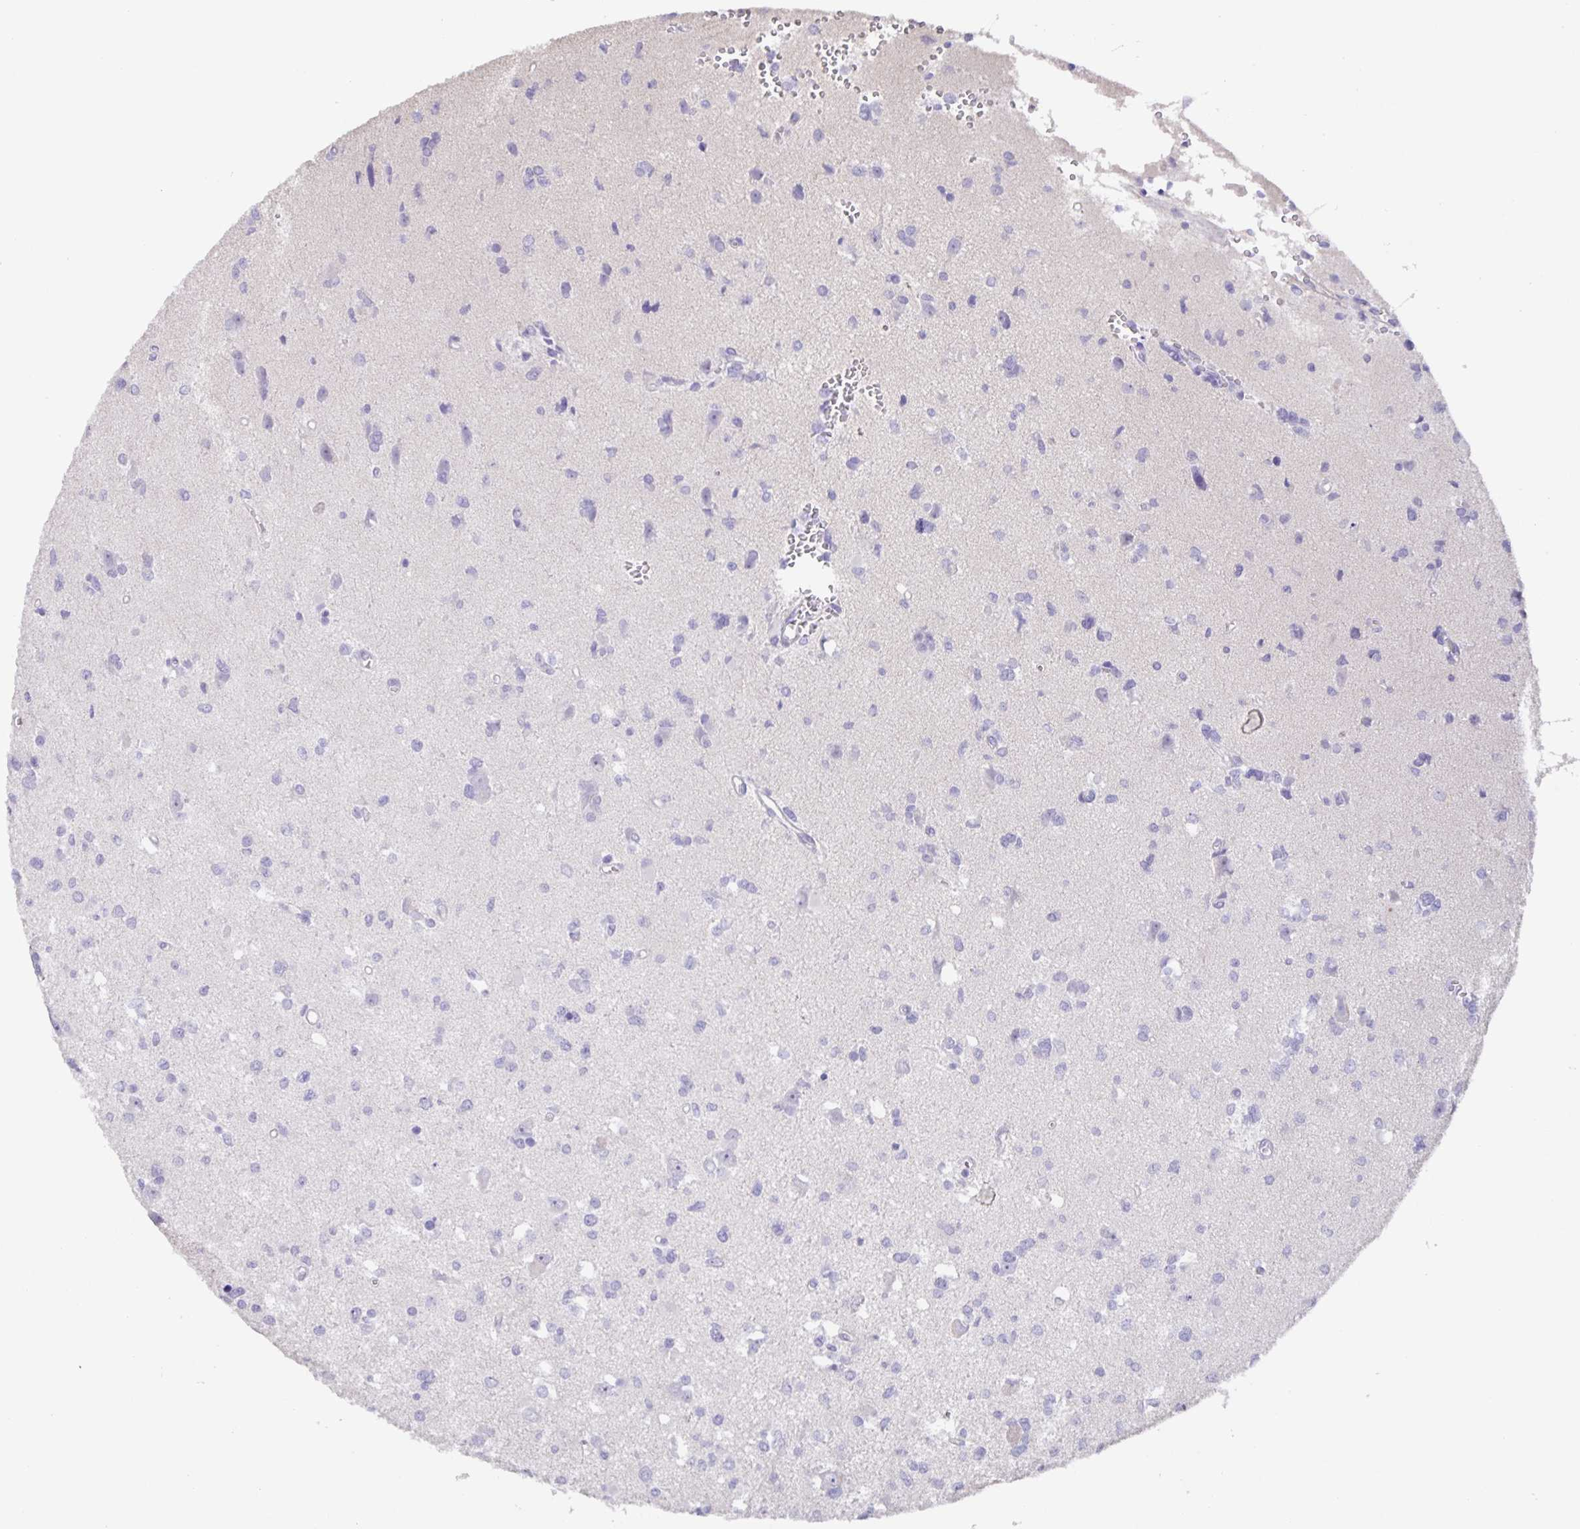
{"staining": {"intensity": "negative", "quantity": "none", "location": "none"}, "tissue": "glioma", "cell_type": "Tumor cells", "image_type": "cancer", "snomed": [{"axis": "morphology", "description": "Glioma, malignant, High grade"}, {"axis": "topography", "description": "Brain"}], "caption": "An IHC photomicrograph of malignant glioma (high-grade) is shown. There is no staining in tumor cells of malignant glioma (high-grade).", "gene": "PRR36", "patient": {"sex": "male", "age": 23}}